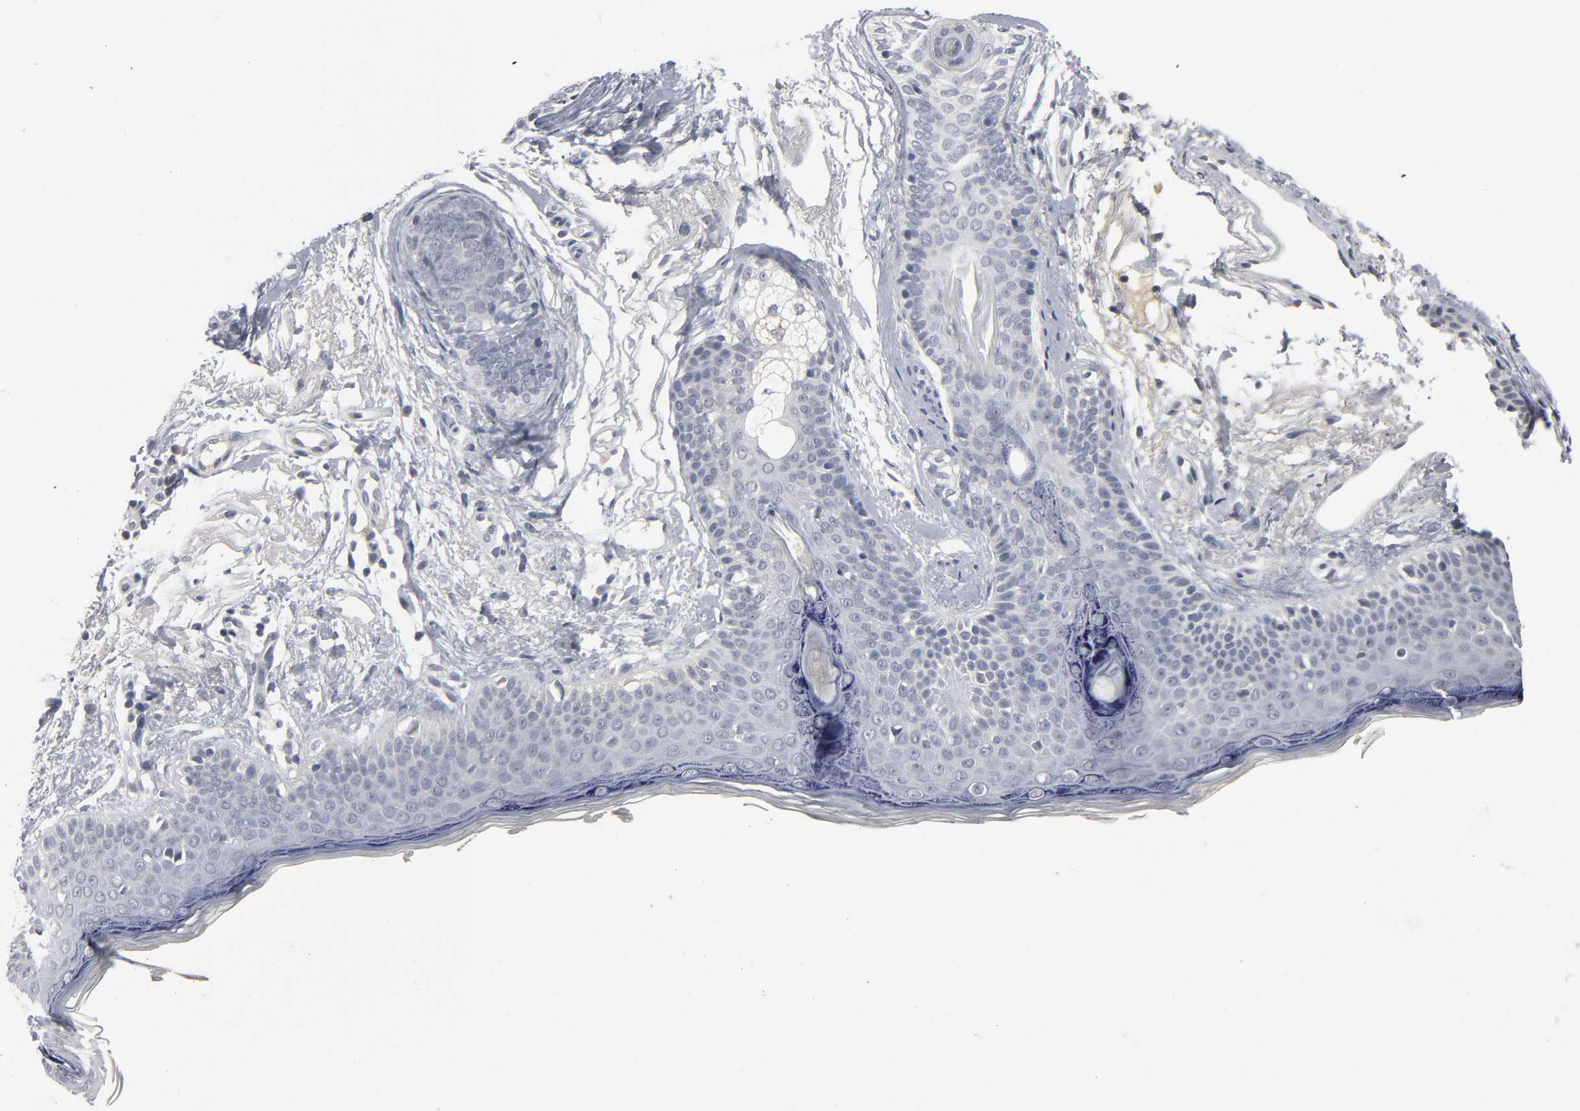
{"staining": {"intensity": "negative", "quantity": "none", "location": "none"}, "tissue": "skin cancer", "cell_type": "Tumor cells", "image_type": "cancer", "snomed": [{"axis": "morphology", "description": "Normal tissue, NOS"}, {"axis": "morphology", "description": "Basal cell carcinoma"}, {"axis": "topography", "description": "Skin"}], "caption": "A high-resolution image shows IHC staining of skin basal cell carcinoma, which exhibits no significant staining in tumor cells. The staining was performed using DAB (3,3'-diaminobenzidine) to visualize the protein expression in brown, while the nuclei were stained in blue with hematoxylin (Magnification: 20x).", "gene": "TCAP", "patient": {"sex": "female", "age": 69}}